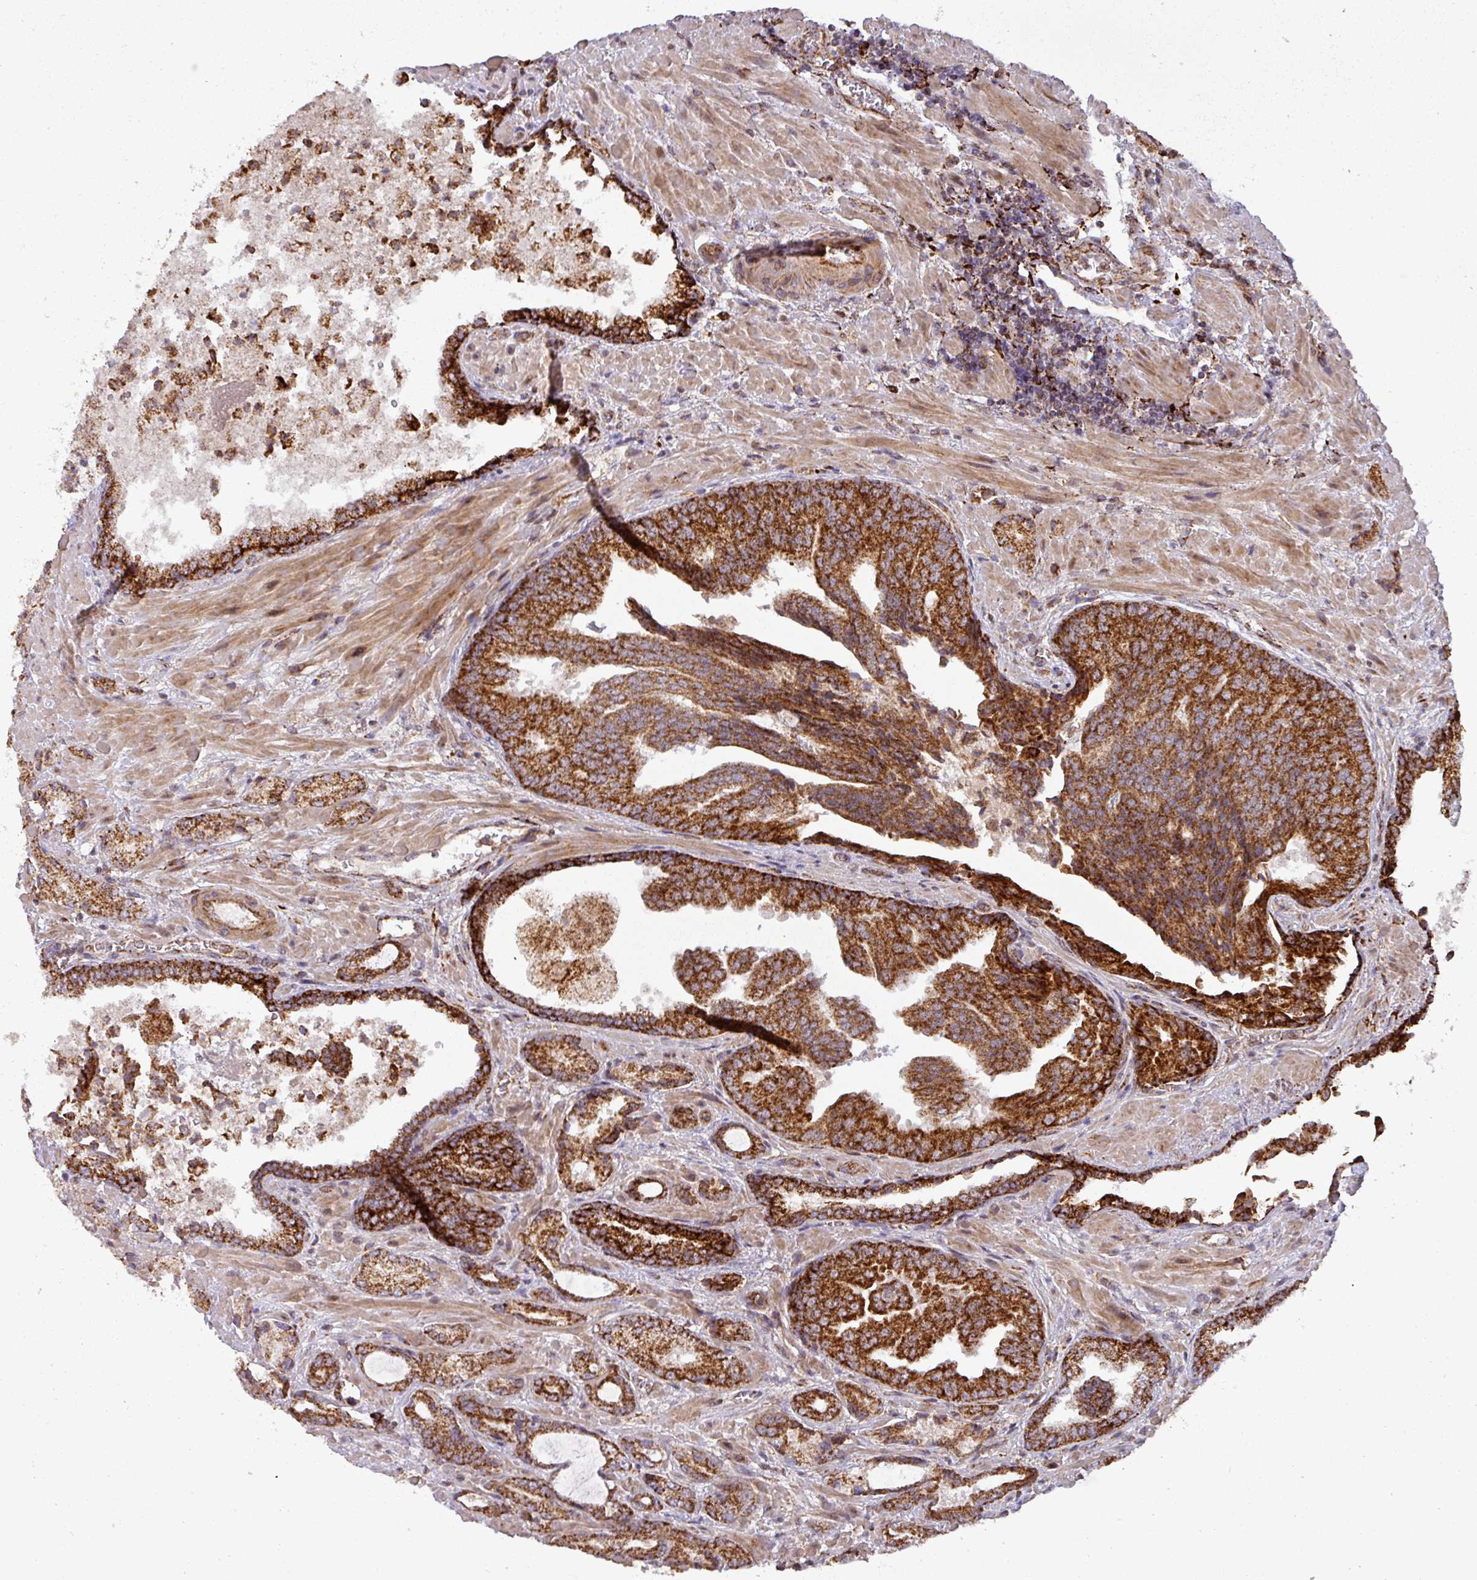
{"staining": {"intensity": "strong", "quantity": ">75%", "location": "cytoplasmic/membranous"}, "tissue": "prostate cancer", "cell_type": "Tumor cells", "image_type": "cancer", "snomed": [{"axis": "morphology", "description": "Adenocarcinoma, High grade"}, {"axis": "topography", "description": "Prostate"}], "caption": "The micrograph displays a brown stain indicating the presence of a protein in the cytoplasmic/membranous of tumor cells in high-grade adenocarcinoma (prostate).", "gene": "GPD2", "patient": {"sex": "male", "age": 68}}